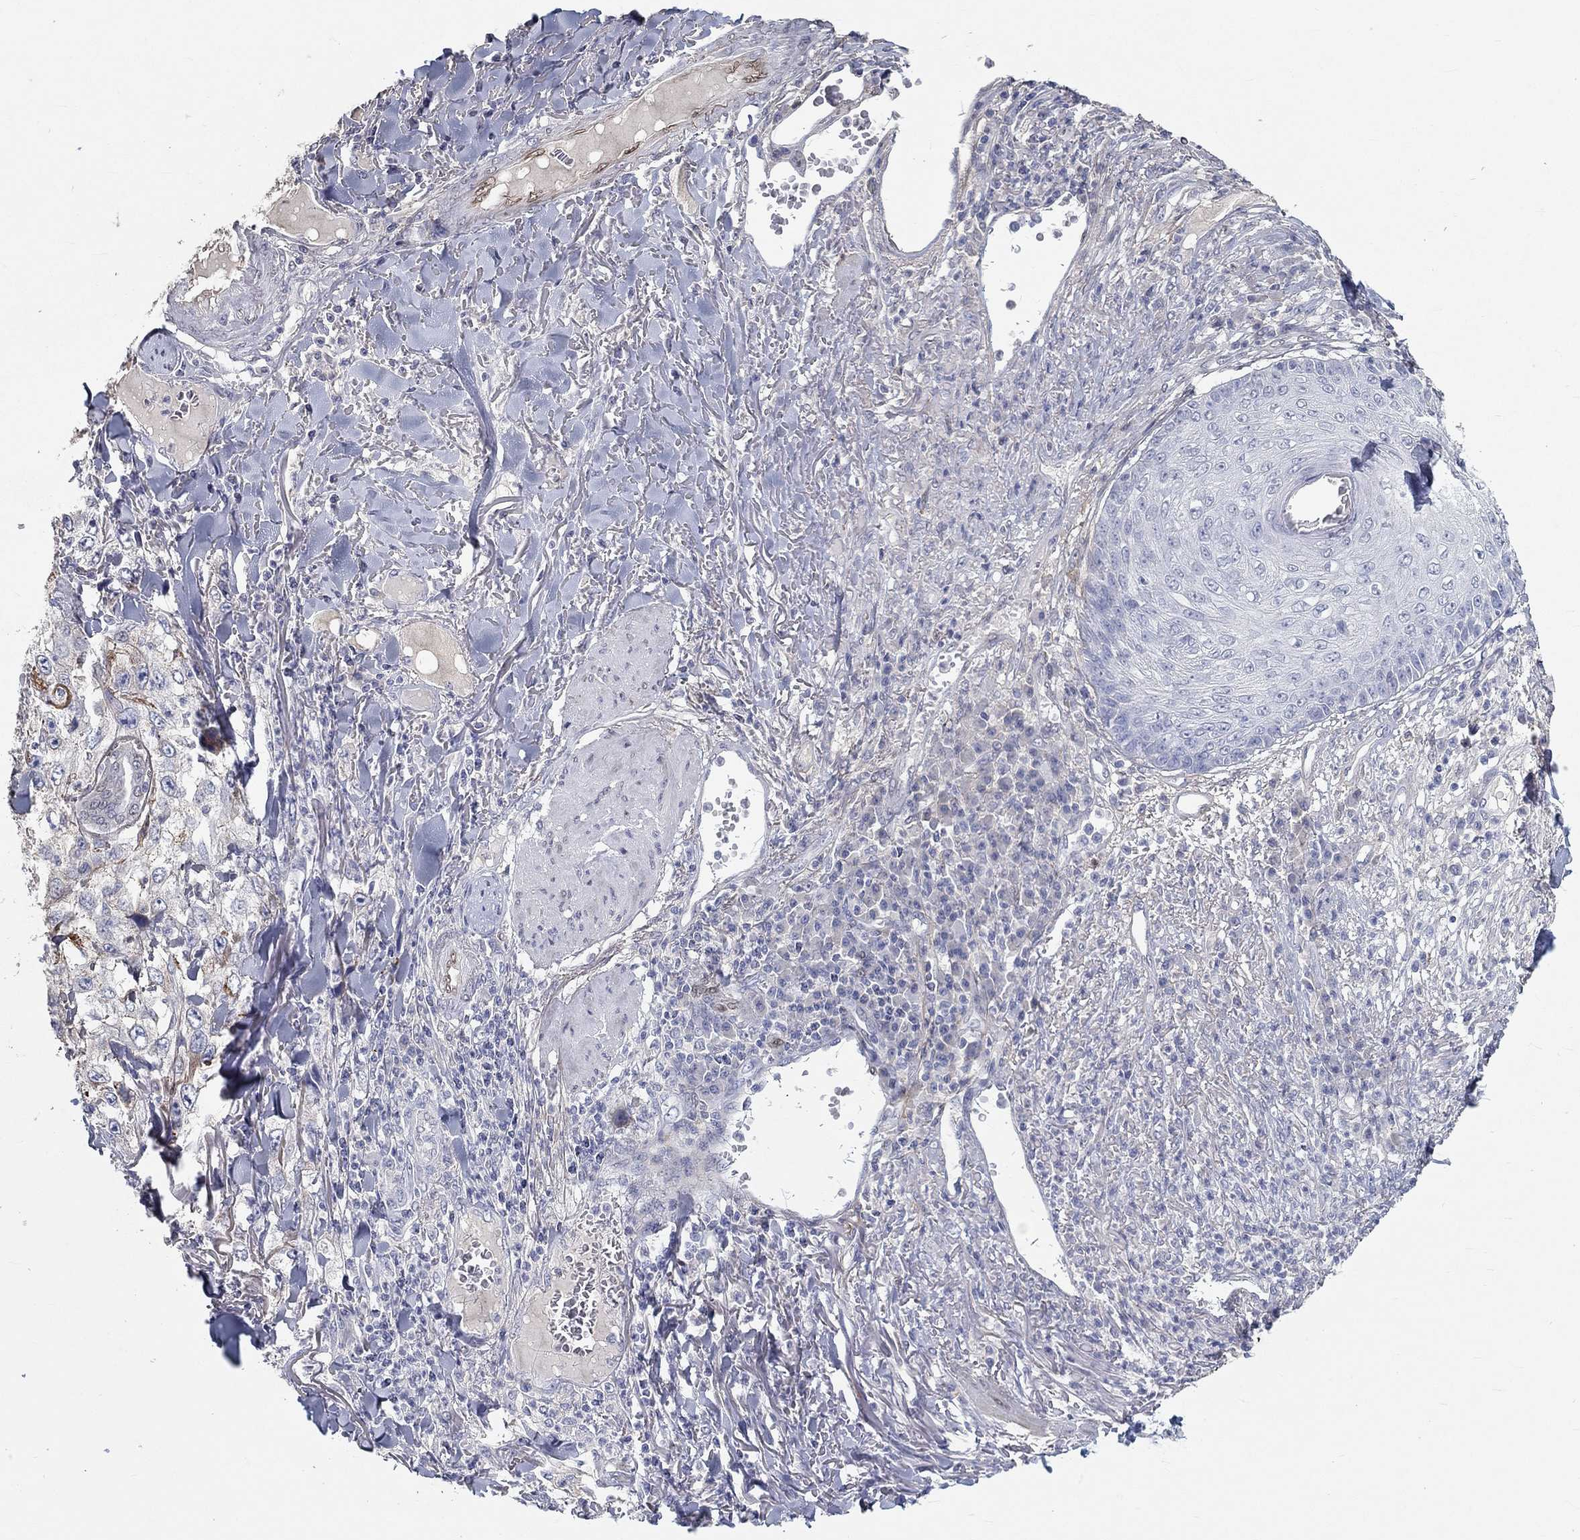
{"staining": {"intensity": "weak", "quantity": "<25%", "location": "cytoplasmic/membranous"}, "tissue": "skin cancer", "cell_type": "Tumor cells", "image_type": "cancer", "snomed": [{"axis": "morphology", "description": "Squamous cell carcinoma, NOS"}, {"axis": "topography", "description": "Skin"}], "caption": "DAB (3,3'-diaminobenzidine) immunohistochemical staining of human skin cancer displays no significant staining in tumor cells.", "gene": "FGF2", "patient": {"sex": "male", "age": 82}}